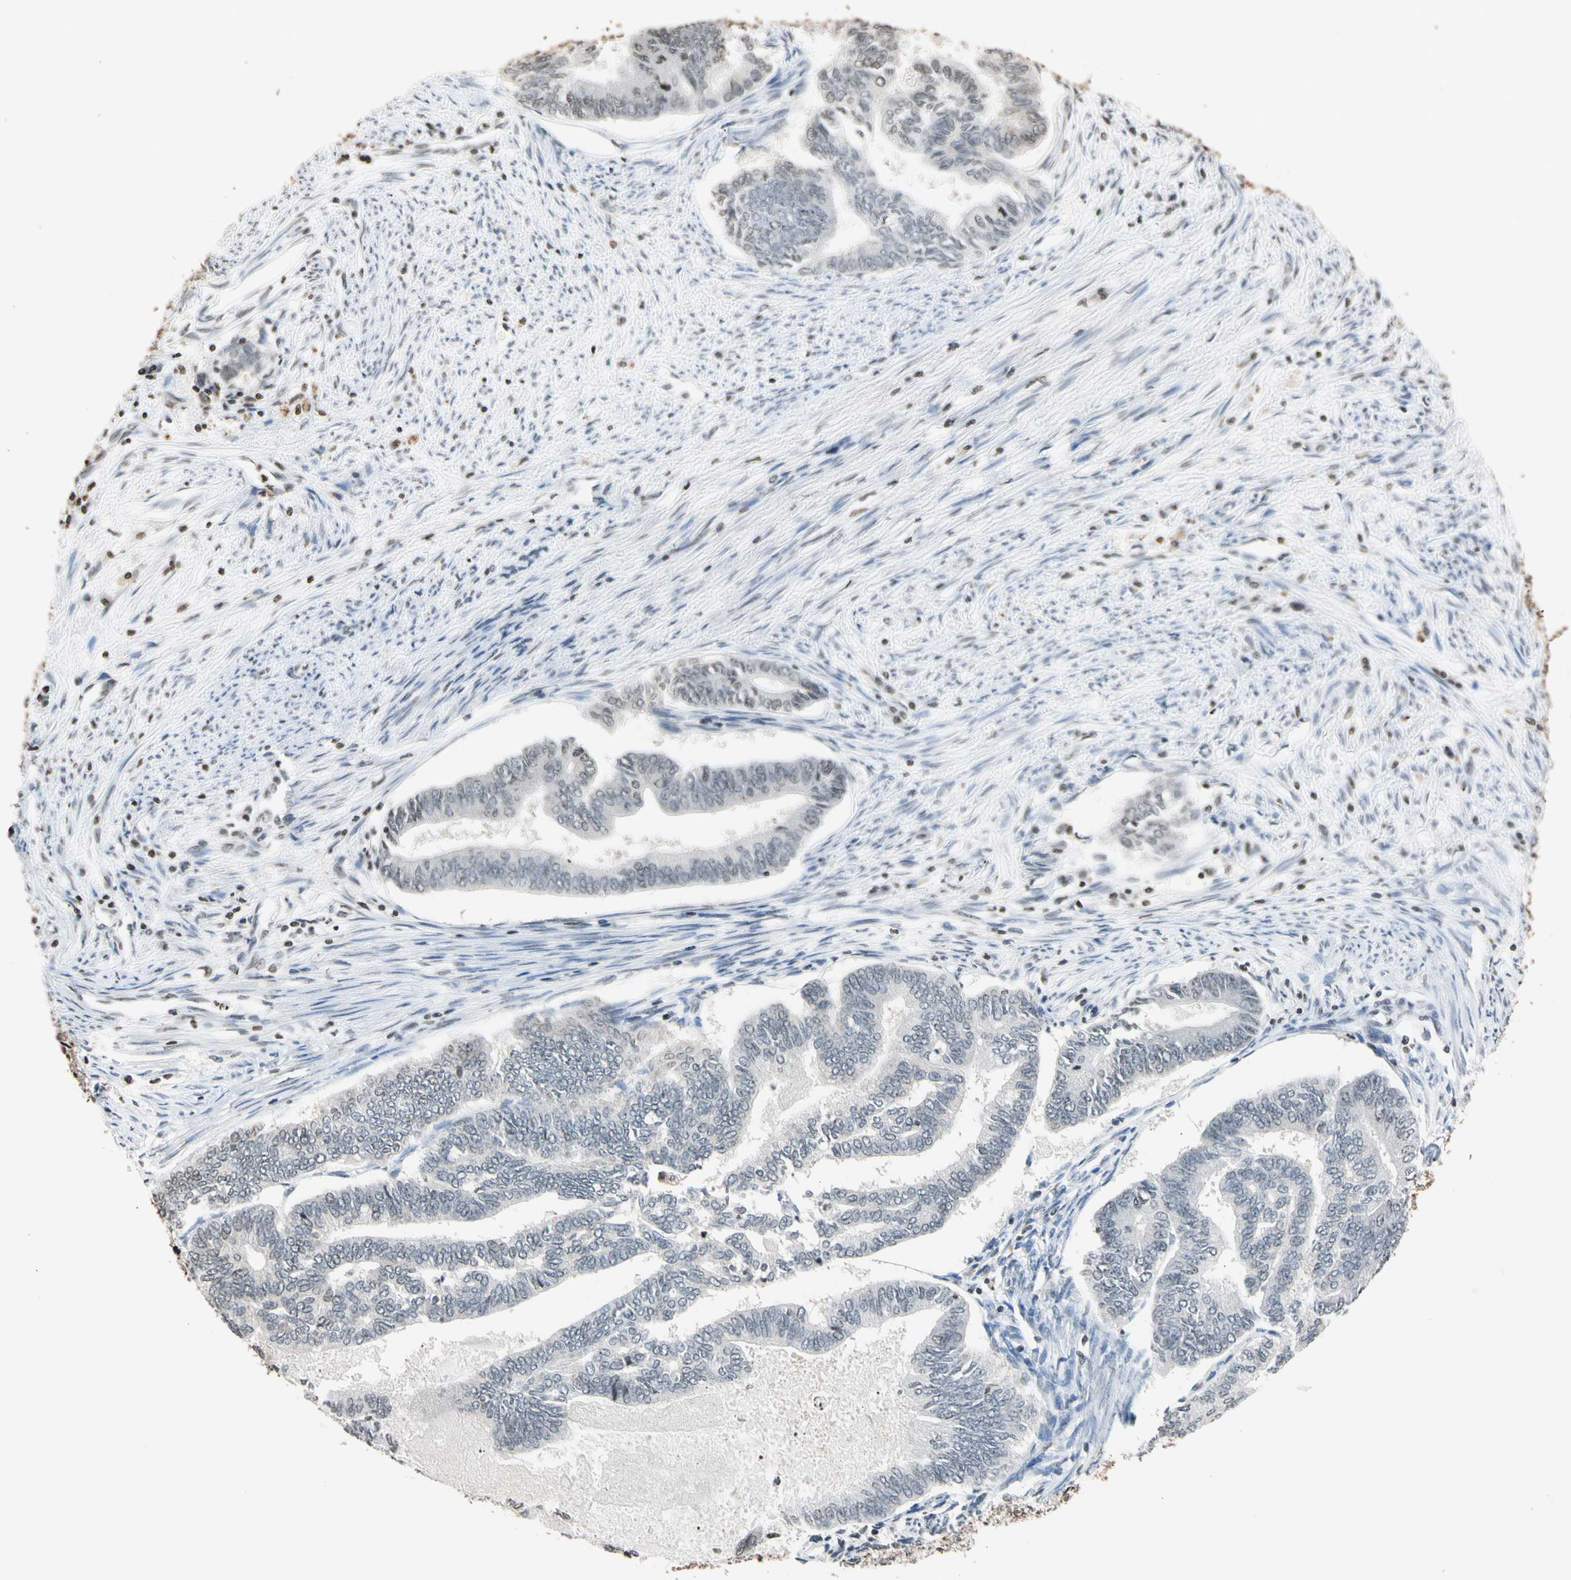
{"staining": {"intensity": "negative", "quantity": "none", "location": "none"}, "tissue": "endometrial cancer", "cell_type": "Tumor cells", "image_type": "cancer", "snomed": [{"axis": "morphology", "description": "Adenocarcinoma, NOS"}, {"axis": "topography", "description": "Endometrium"}], "caption": "Tumor cells are negative for brown protein staining in adenocarcinoma (endometrial).", "gene": "GPX4", "patient": {"sex": "female", "age": 86}}